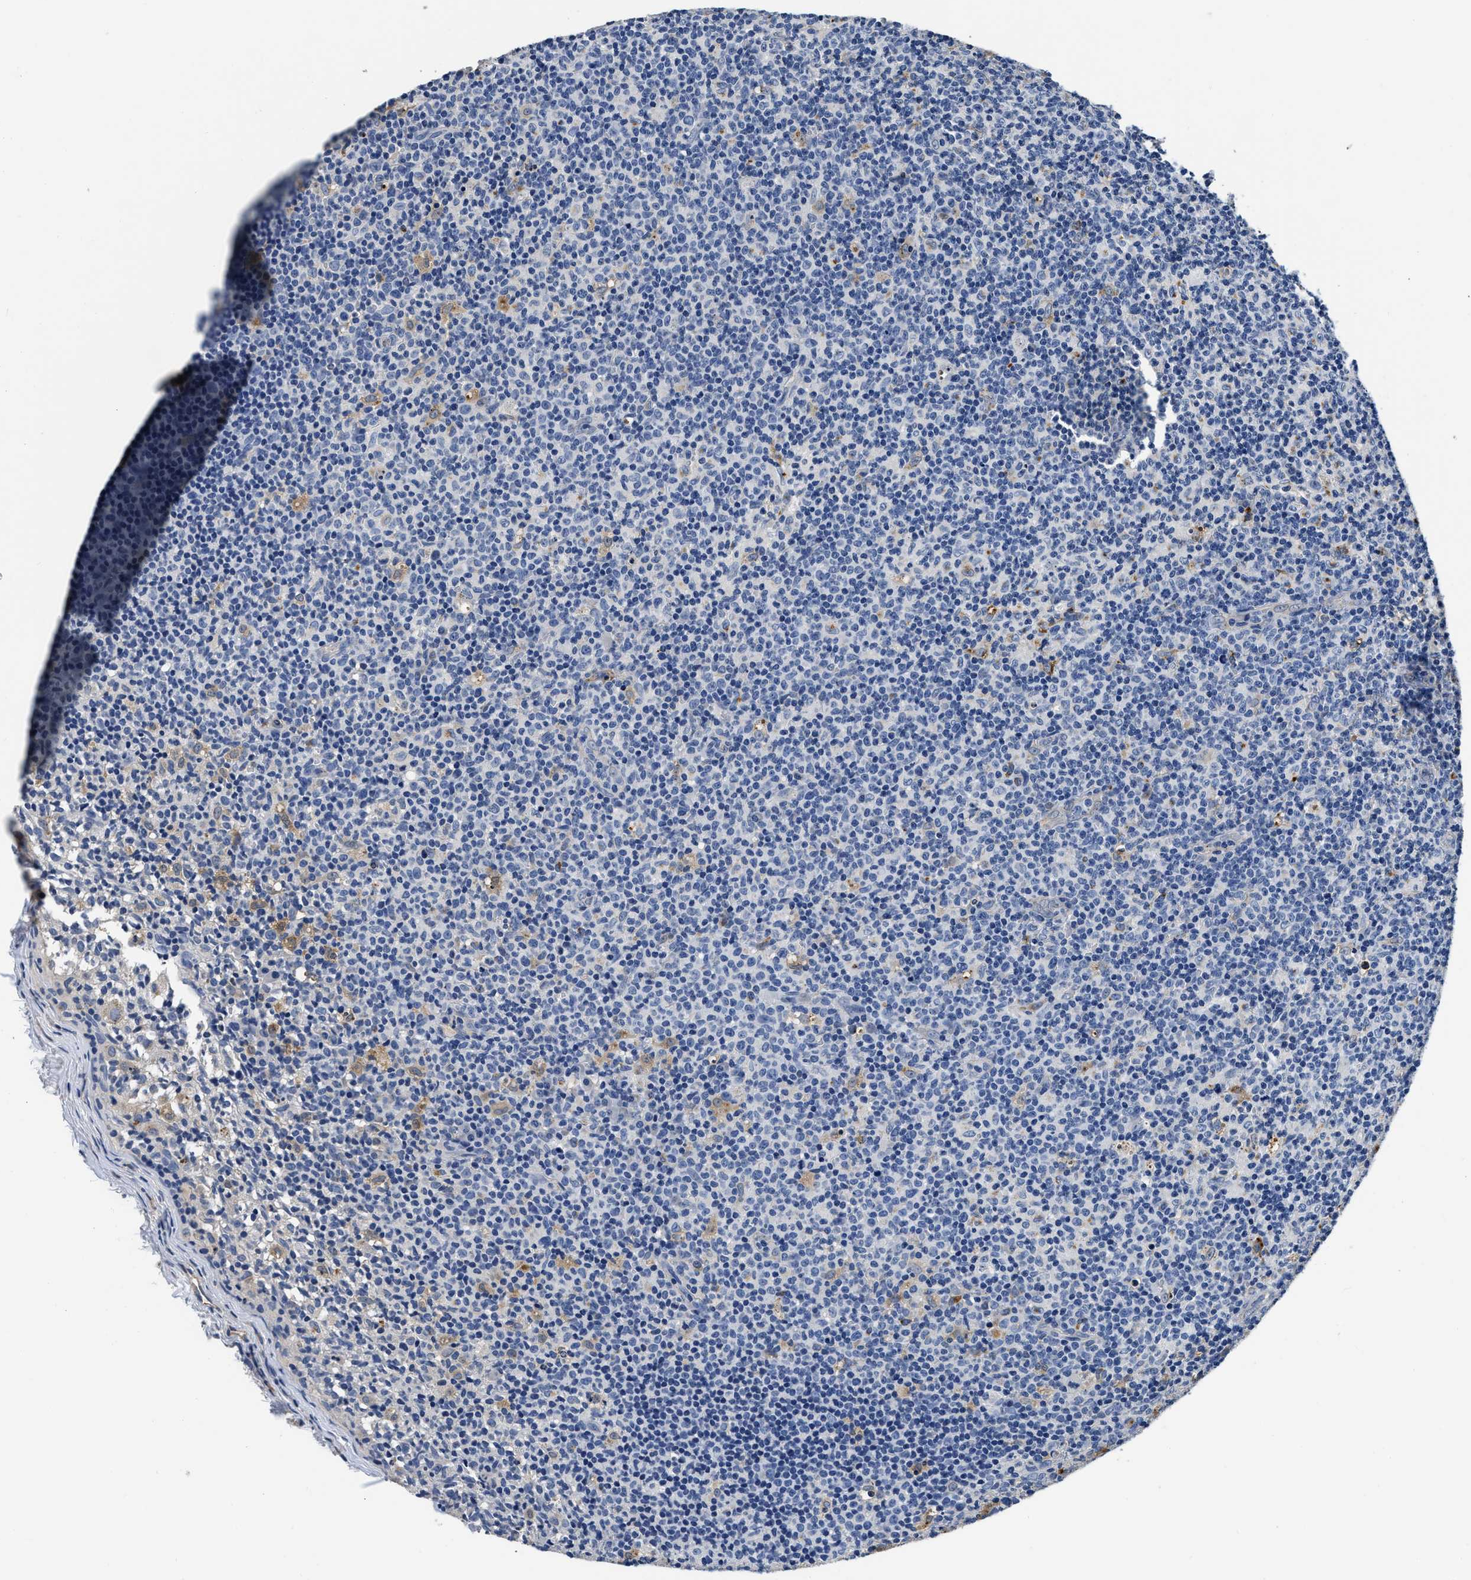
{"staining": {"intensity": "negative", "quantity": "none", "location": "none"}, "tissue": "lymph node", "cell_type": "Germinal center cells", "image_type": "normal", "snomed": [{"axis": "morphology", "description": "Normal tissue, NOS"}, {"axis": "morphology", "description": "Inflammation, NOS"}, {"axis": "topography", "description": "Lymph node"}], "caption": "IHC of normal lymph node displays no expression in germinal center cells.", "gene": "GRN", "patient": {"sex": "male", "age": 55}}